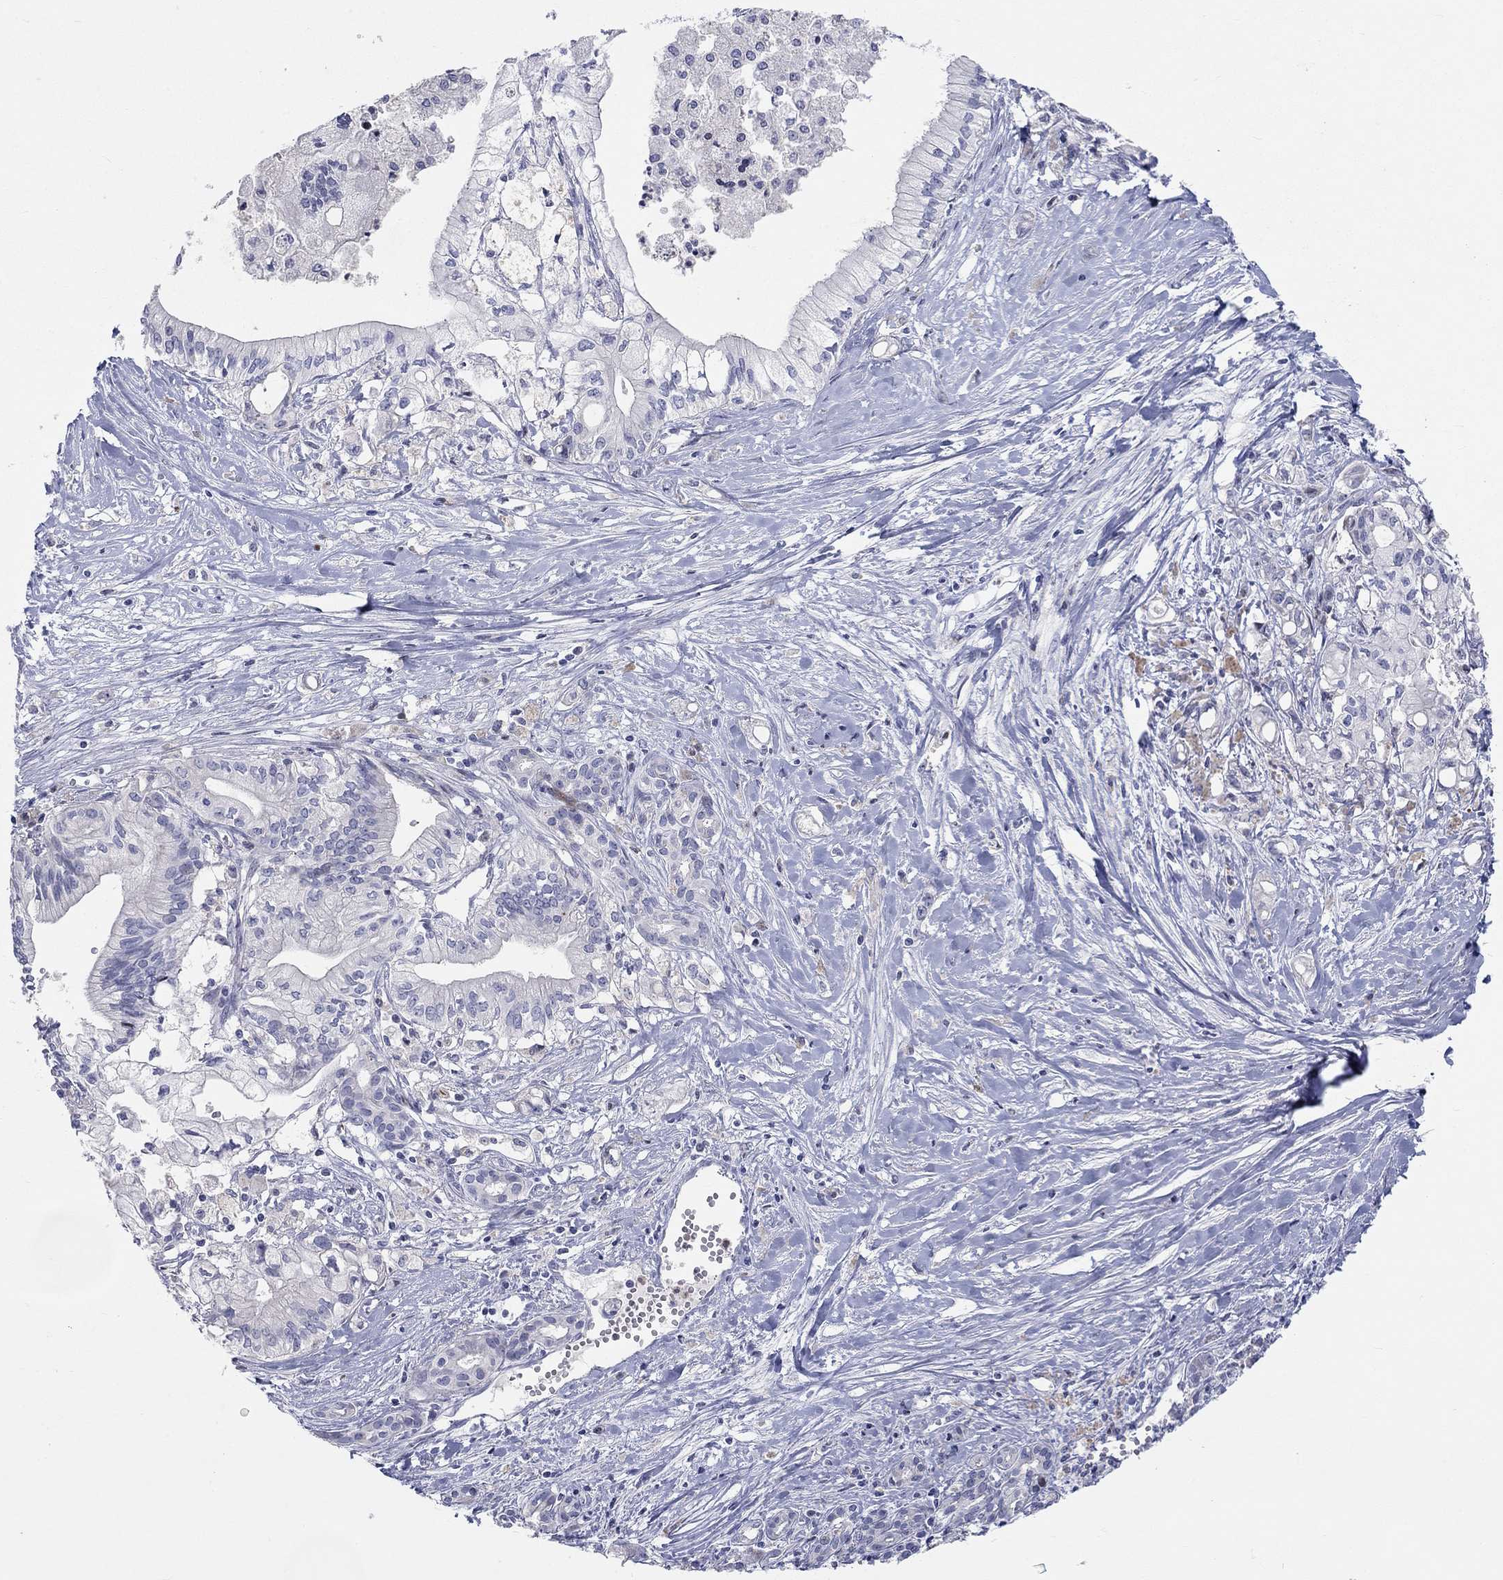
{"staining": {"intensity": "negative", "quantity": "none", "location": "none"}, "tissue": "pancreatic cancer", "cell_type": "Tumor cells", "image_type": "cancer", "snomed": [{"axis": "morphology", "description": "Adenocarcinoma, NOS"}, {"axis": "topography", "description": "Pancreas"}], "caption": "The image shows no staining of tumor cells in pancreatic cancer.", "gene": "ARHGAP36", "patient": {"sex": "male", "age": 71}}